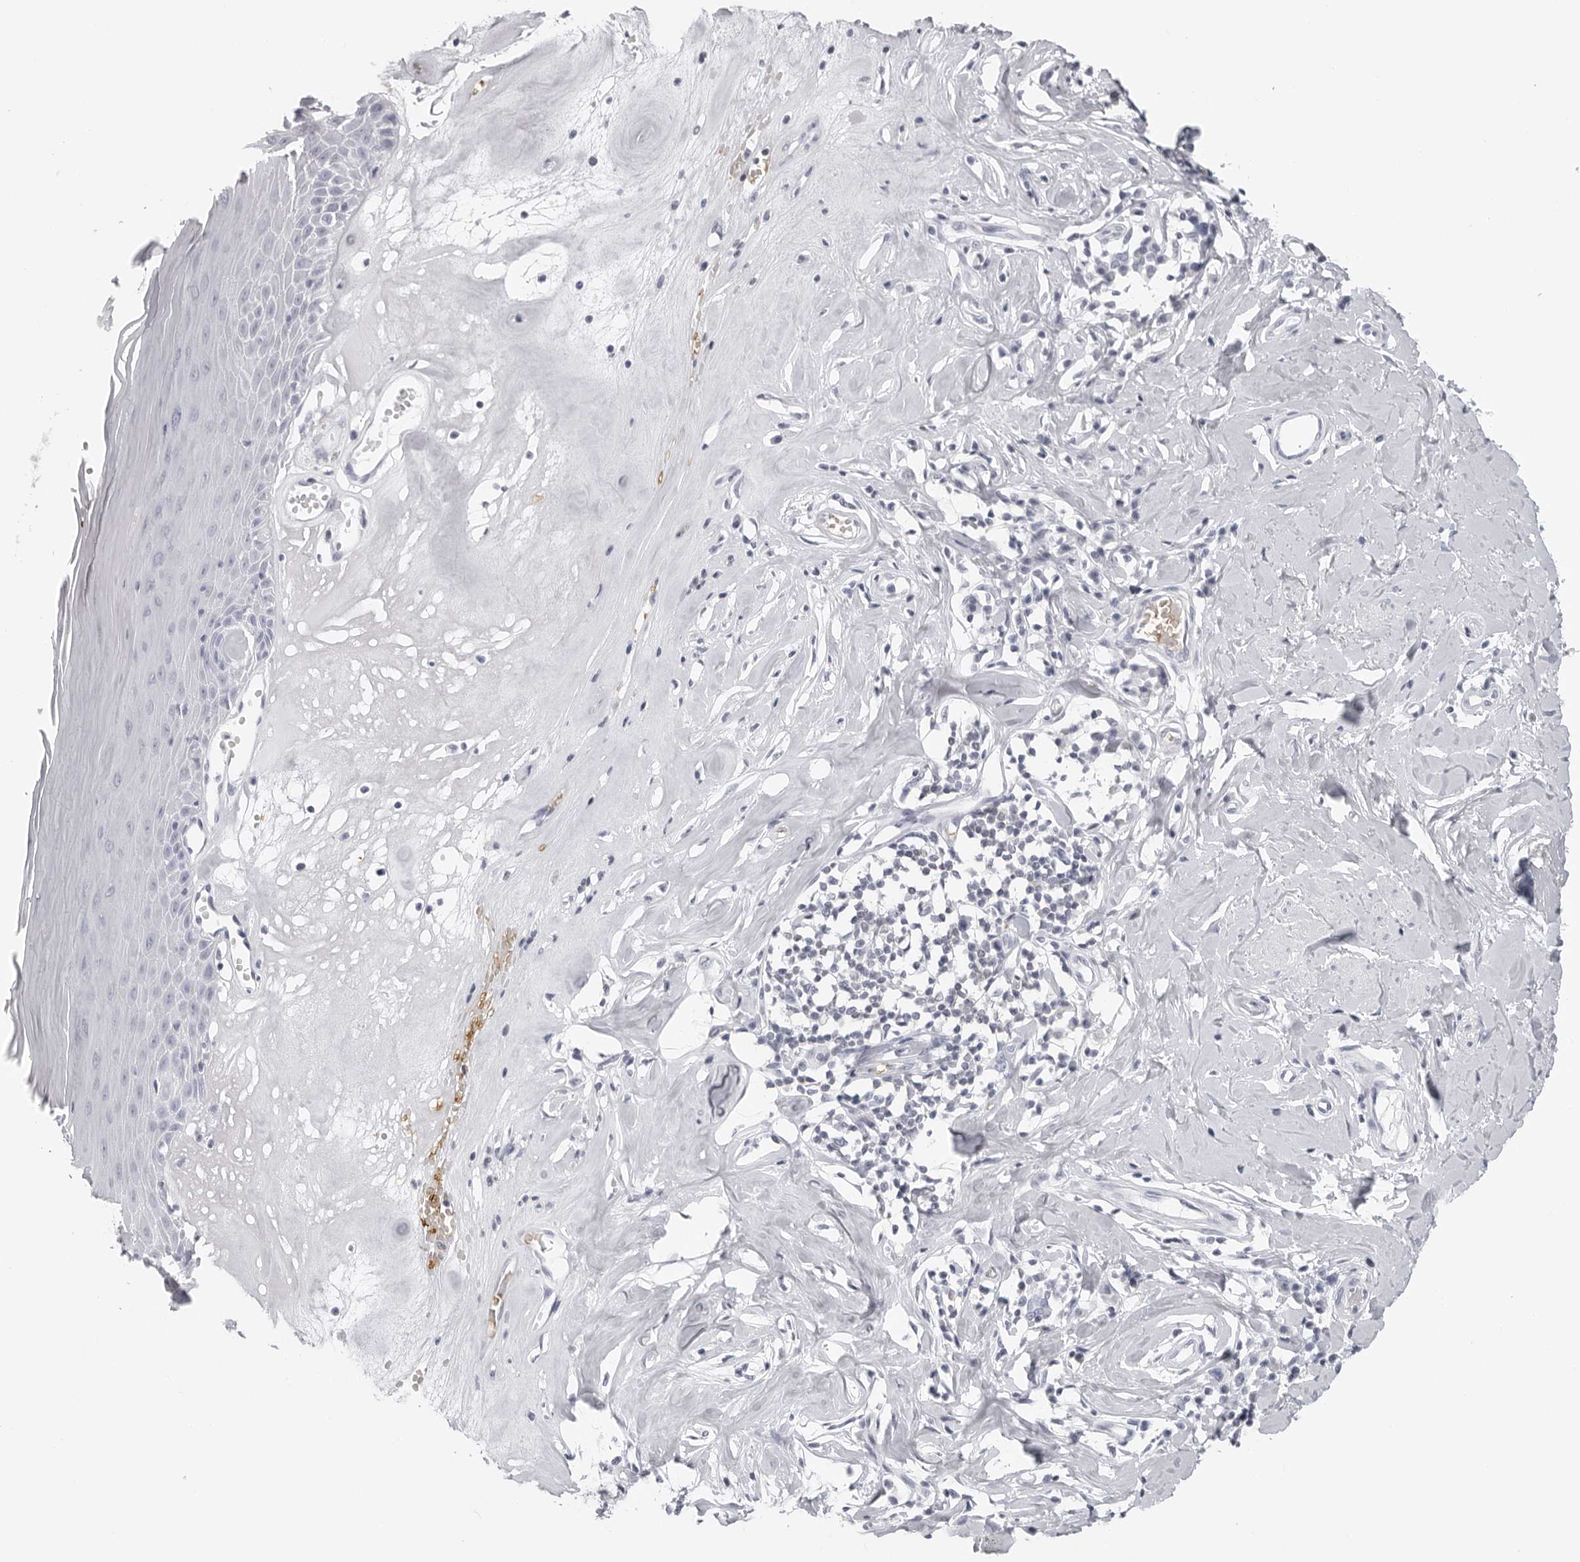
{"staining": {"intensity": "negative", "quantity": "none", "location": "none"}, "tissue": "skin", "cell_type": "Epidermal cells", "image_type": "normal", "snomed": [{"axis": "morphology", "description": "Normal tissue, NOS"}, {"axis": "morphology", "description": "Inflammation, NOS"}, {"axis": "topography", "description": "Vulva"}], "caption": "A histopathology image of skin stained for a protein exhibits no brown staining in epidermal cells.", "gene": "EPB41", "patient": {"sex": "female", "age": 84}}